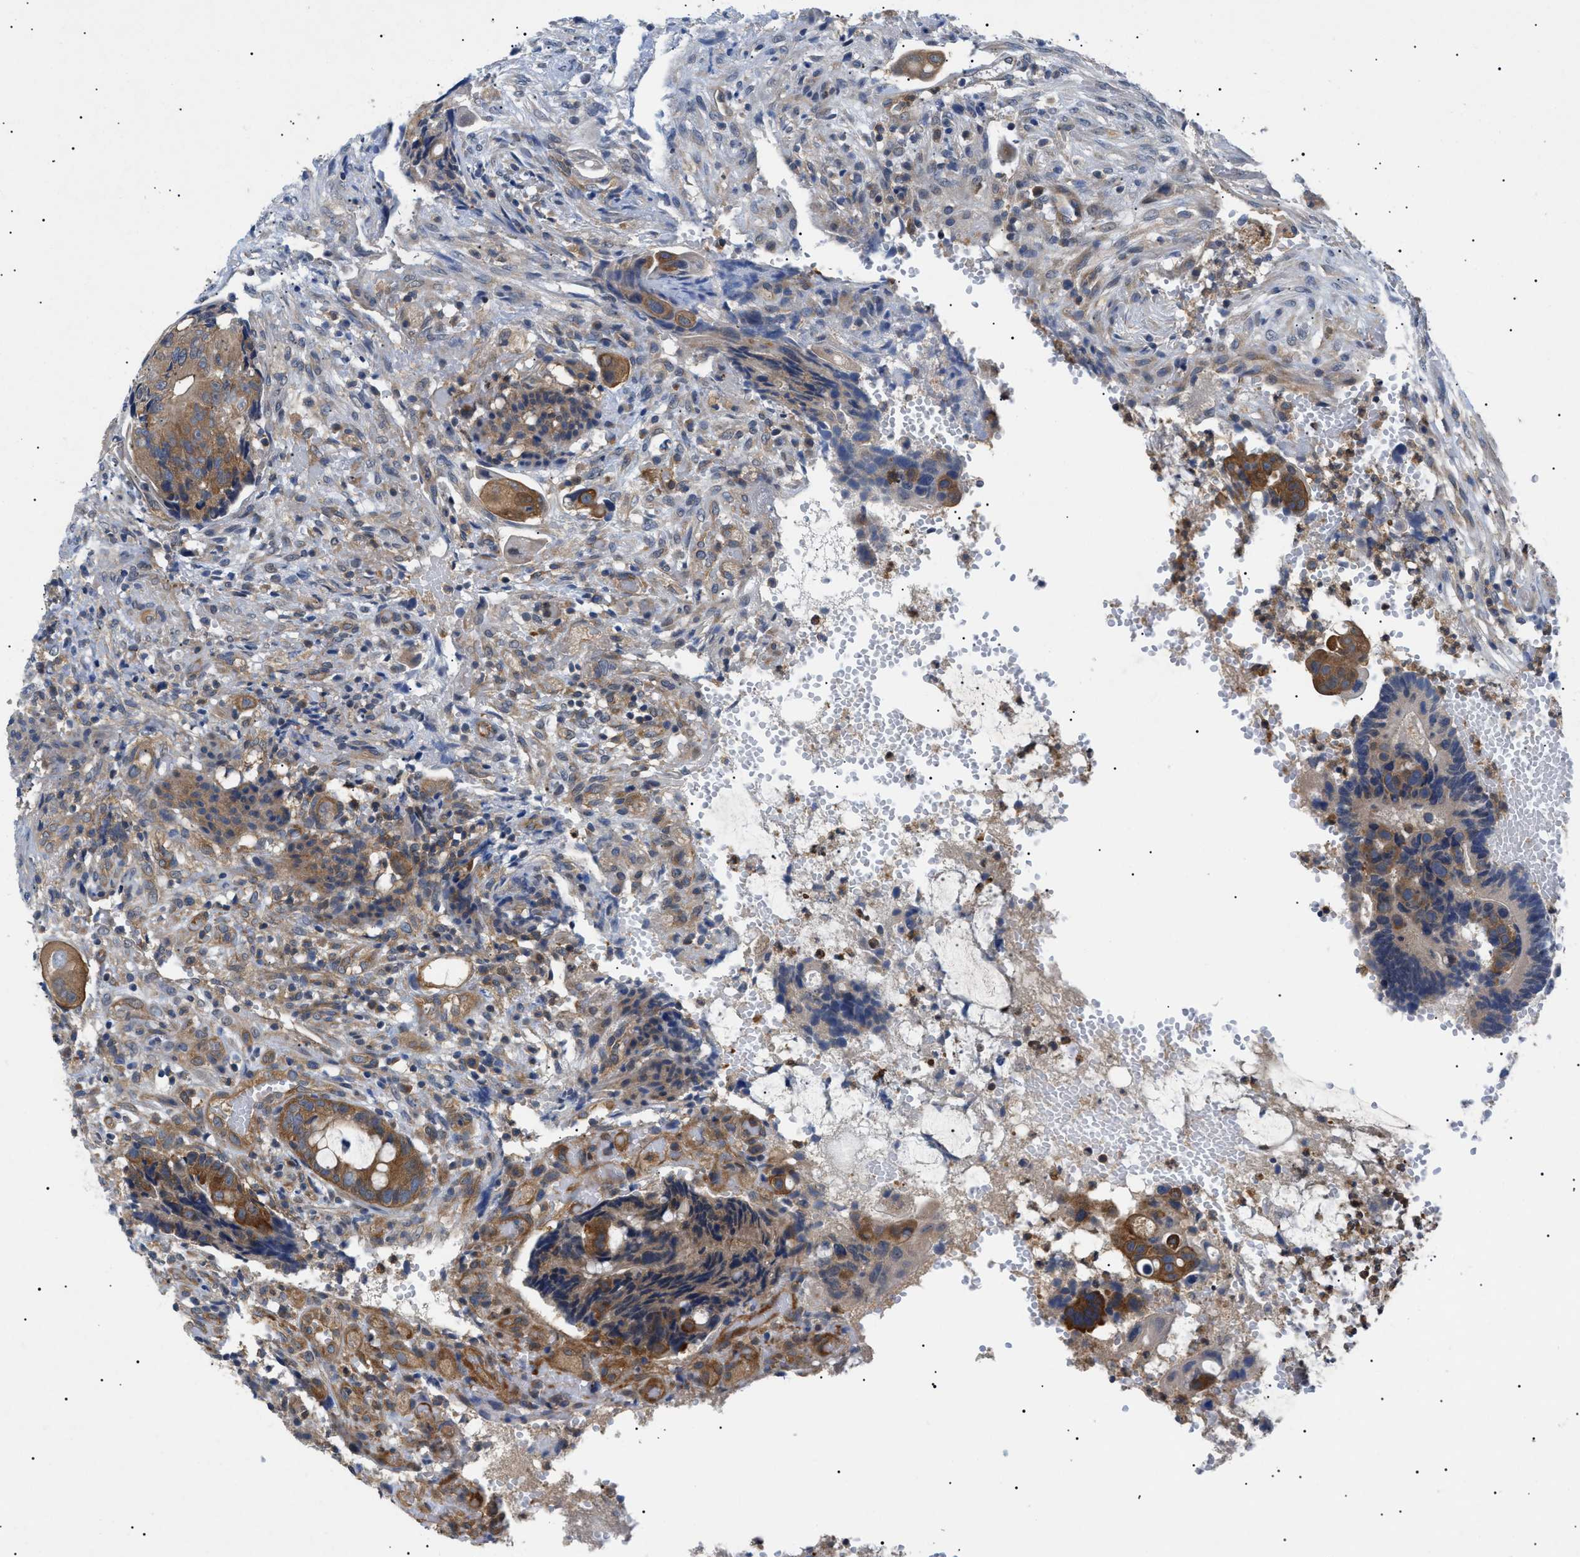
{"staining": {"intensity": "moderate", "quantity": ">75%", "location": "cytoplasmic/membranous"}, "tissue": "colorectal cancer", "cell_type": "Tumor cells", "image_type": "cancer", "snomed": [{"axis": "morphology", "description": "Adenocarcinoma, NOS"}, {"axis": "topography", "description": "Colon"}], "caption": "The immunohistochemical stain shows moderate cytoplasmic/membranous expression in tumor cells of adenocarcinoma (colorectal) tissue.", "gene": "RIPK1", "patient": {"sex": "female", "age": 57}}